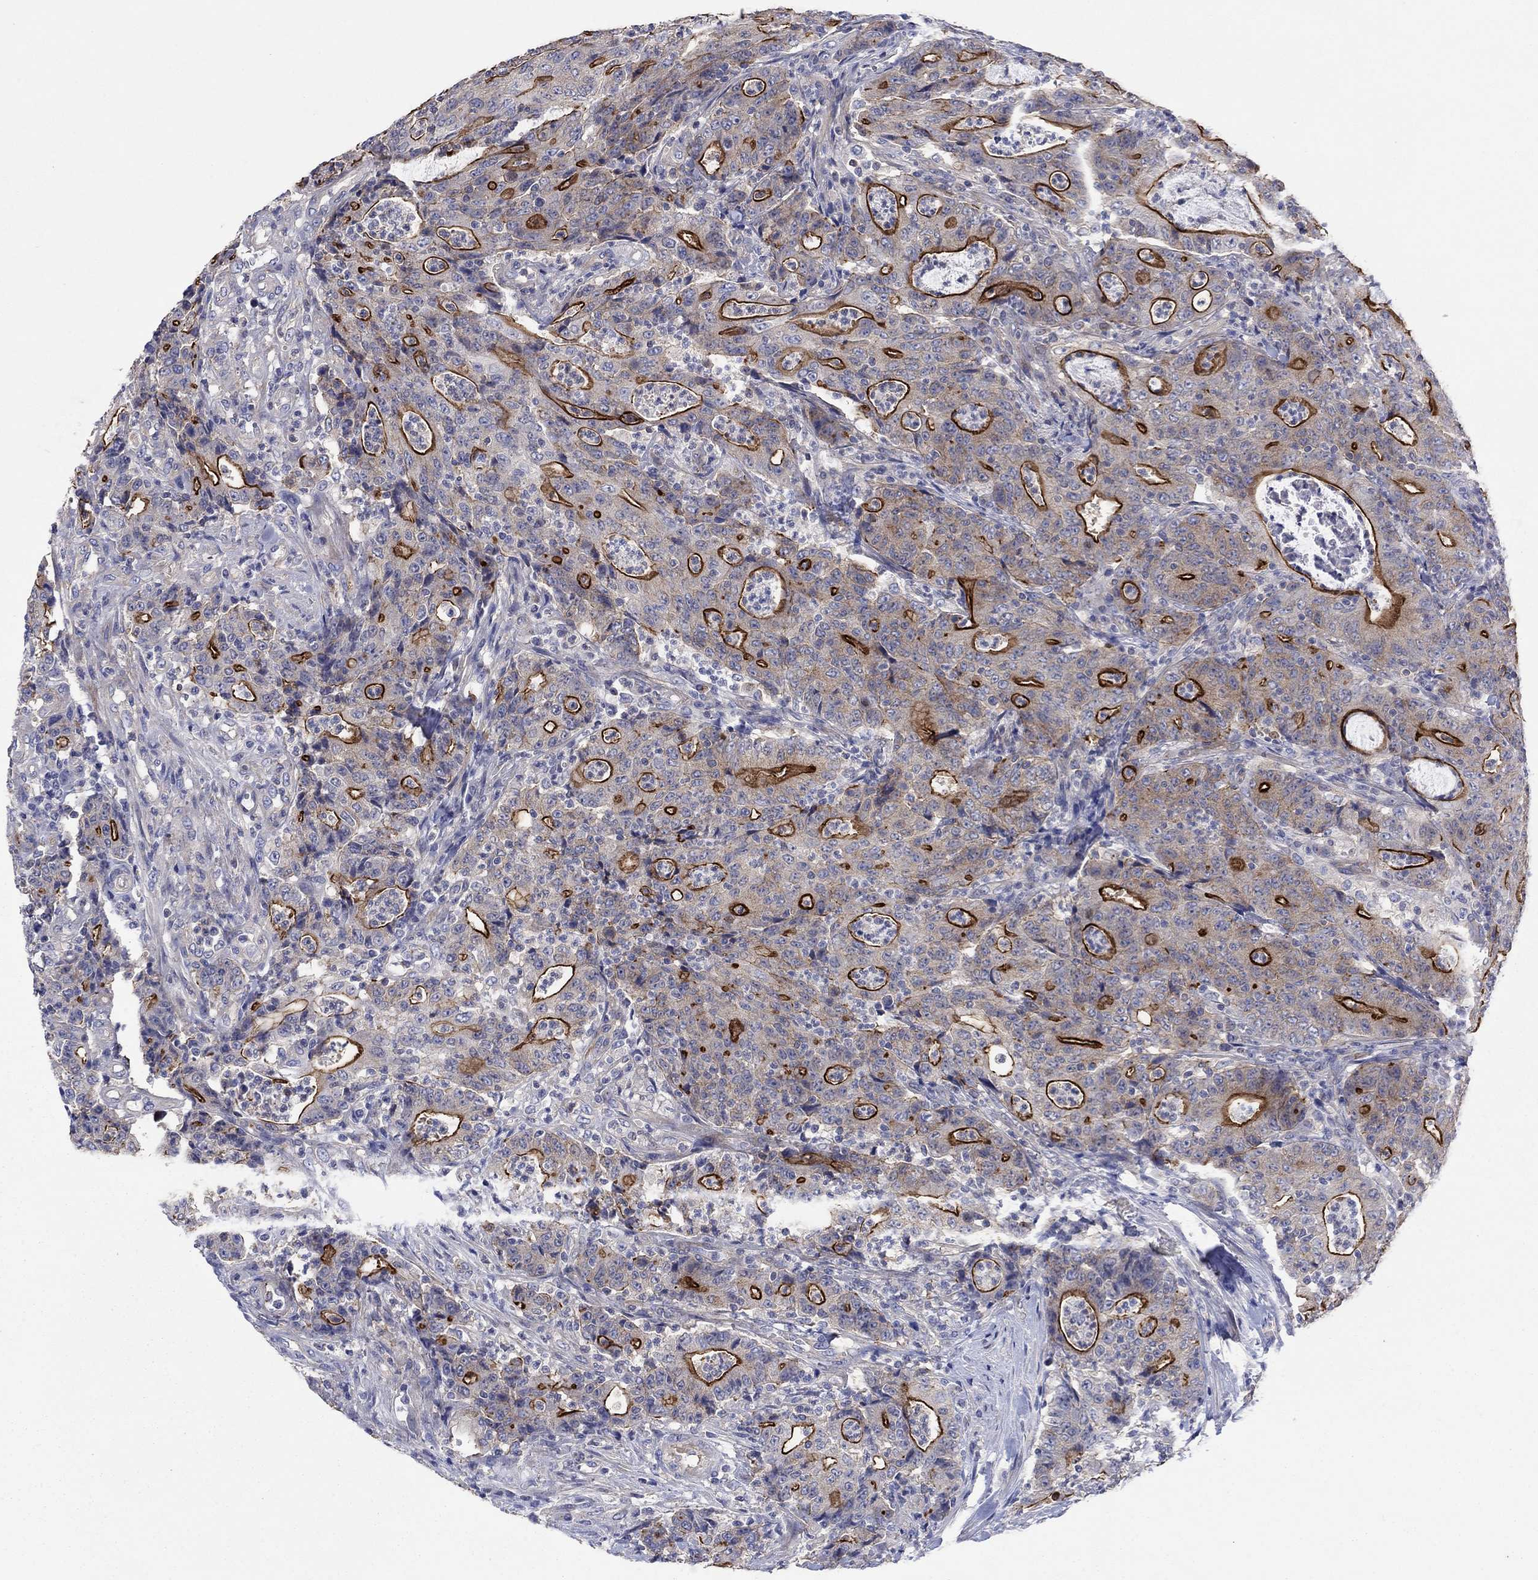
{"staining": {"intensity": "strong", "quantity": "<25%", "location": "cytoplasmic/membranous"}, "tissue": "colorectal cancer", "cell_type": "Tumor cells", "image_type": "cancer", "snomed": [{"axis": "morphology", "description": "Adenocarcinoma, NOS"}, {"axis": "topography", "description": "Colon"}], "caption": "Protein analysis of adenocarcinoma (colorectal) tissue shows strong cytoplasmic/membranous staining in approximately <25% of tumor cells.", "gene": "TPRN", "patient": {"sex": "male", "age": 70}}